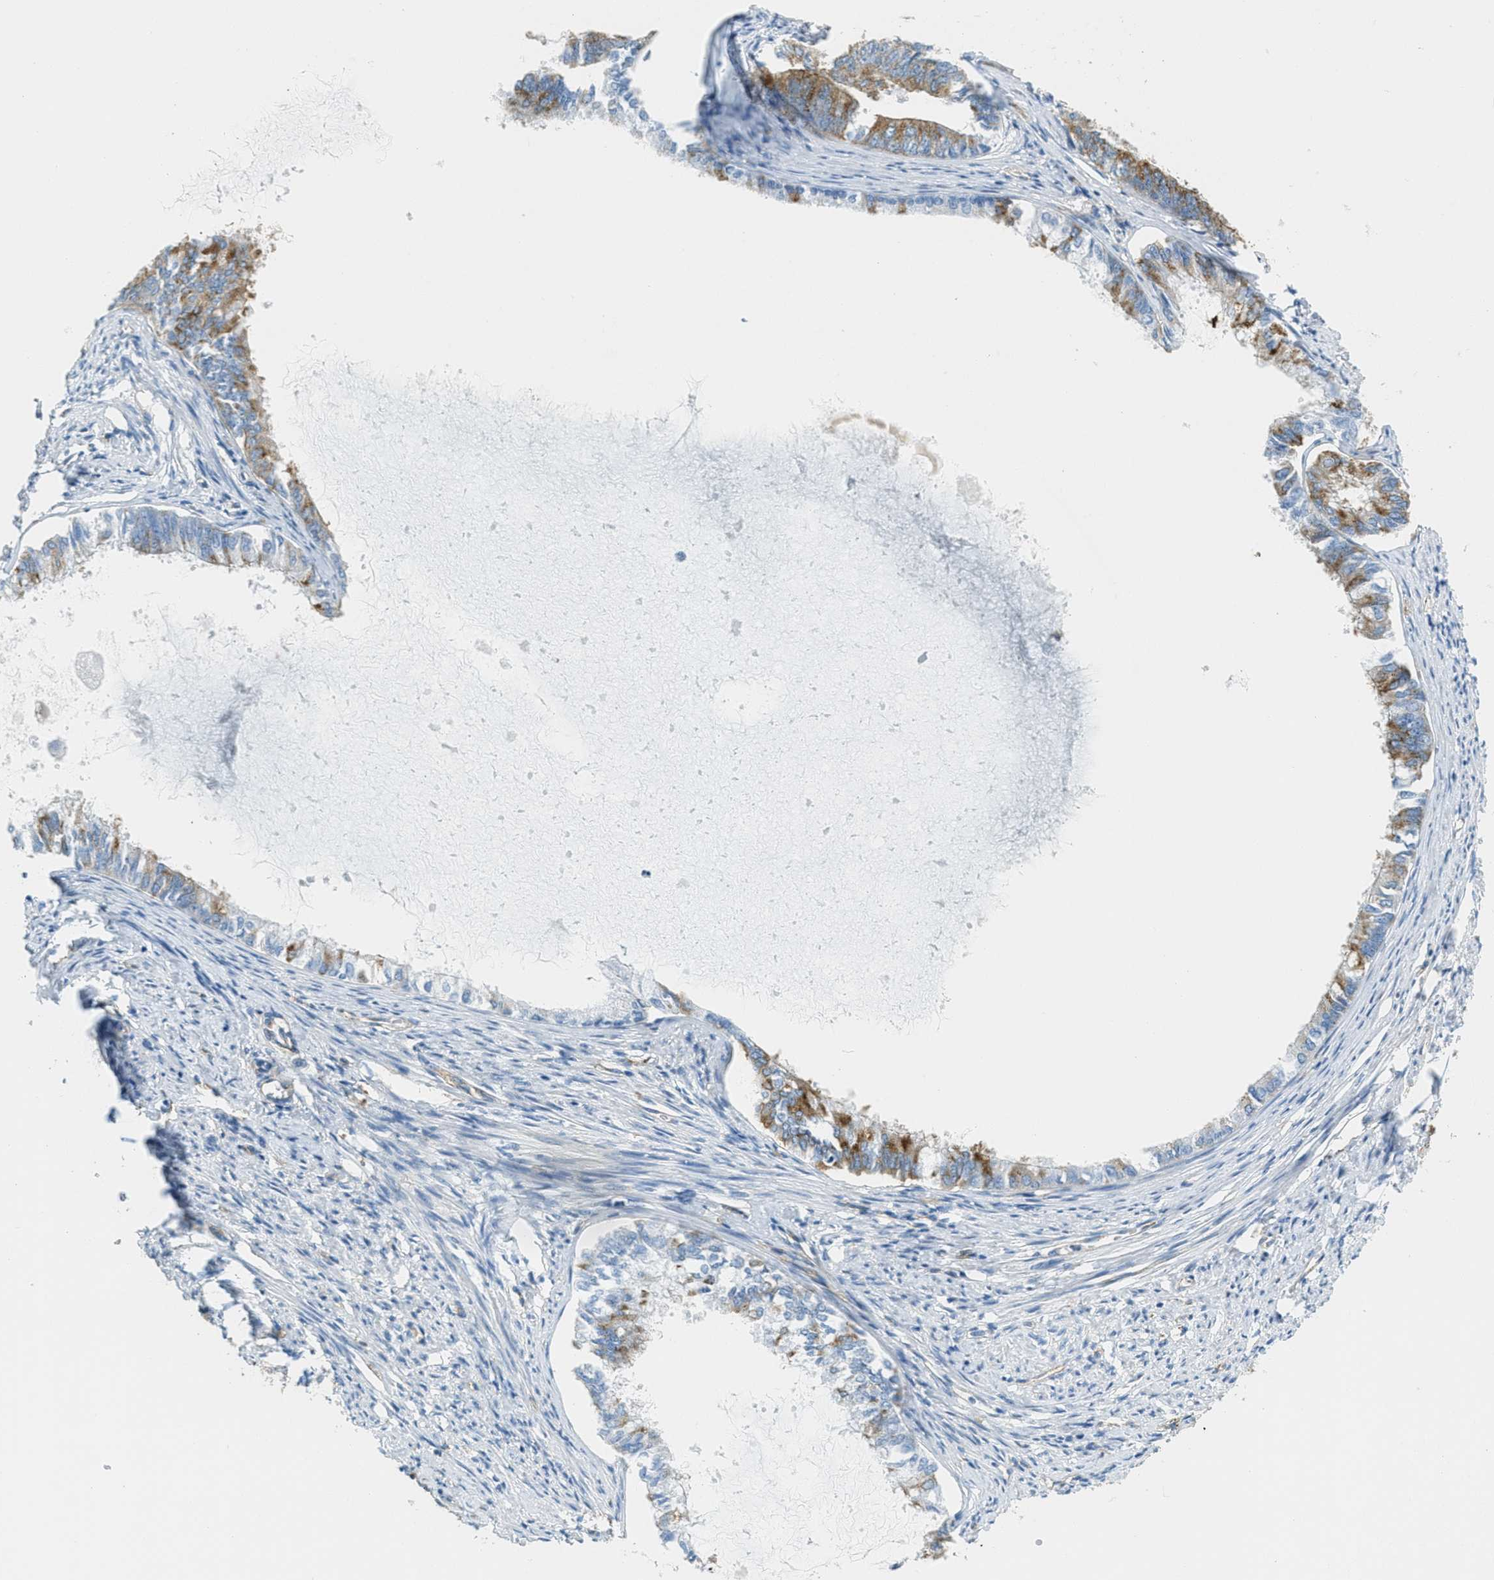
{"staining": {"intensity": "moderate", "quantity": ">75%", "location": "cytoplasmic/membranous"}, "tissue": "endometrial cancer", "cell_type": "Tumor cells", "image_type": "cancer", "snomed": [{"axis": "morphology", "description": "Adenocarcinoma, NOS"}, {"axis": "topography", "description": "Endometrium"}], "caption": "This is a photomicrograph of IHC staining of endometrial cancer (adenocarcinoma), which shows moderate staining in the cytoplasmic/membranous of tumor cells.", "gene": "AP2B1", "patient": {"sex": "female", "age": 86}}